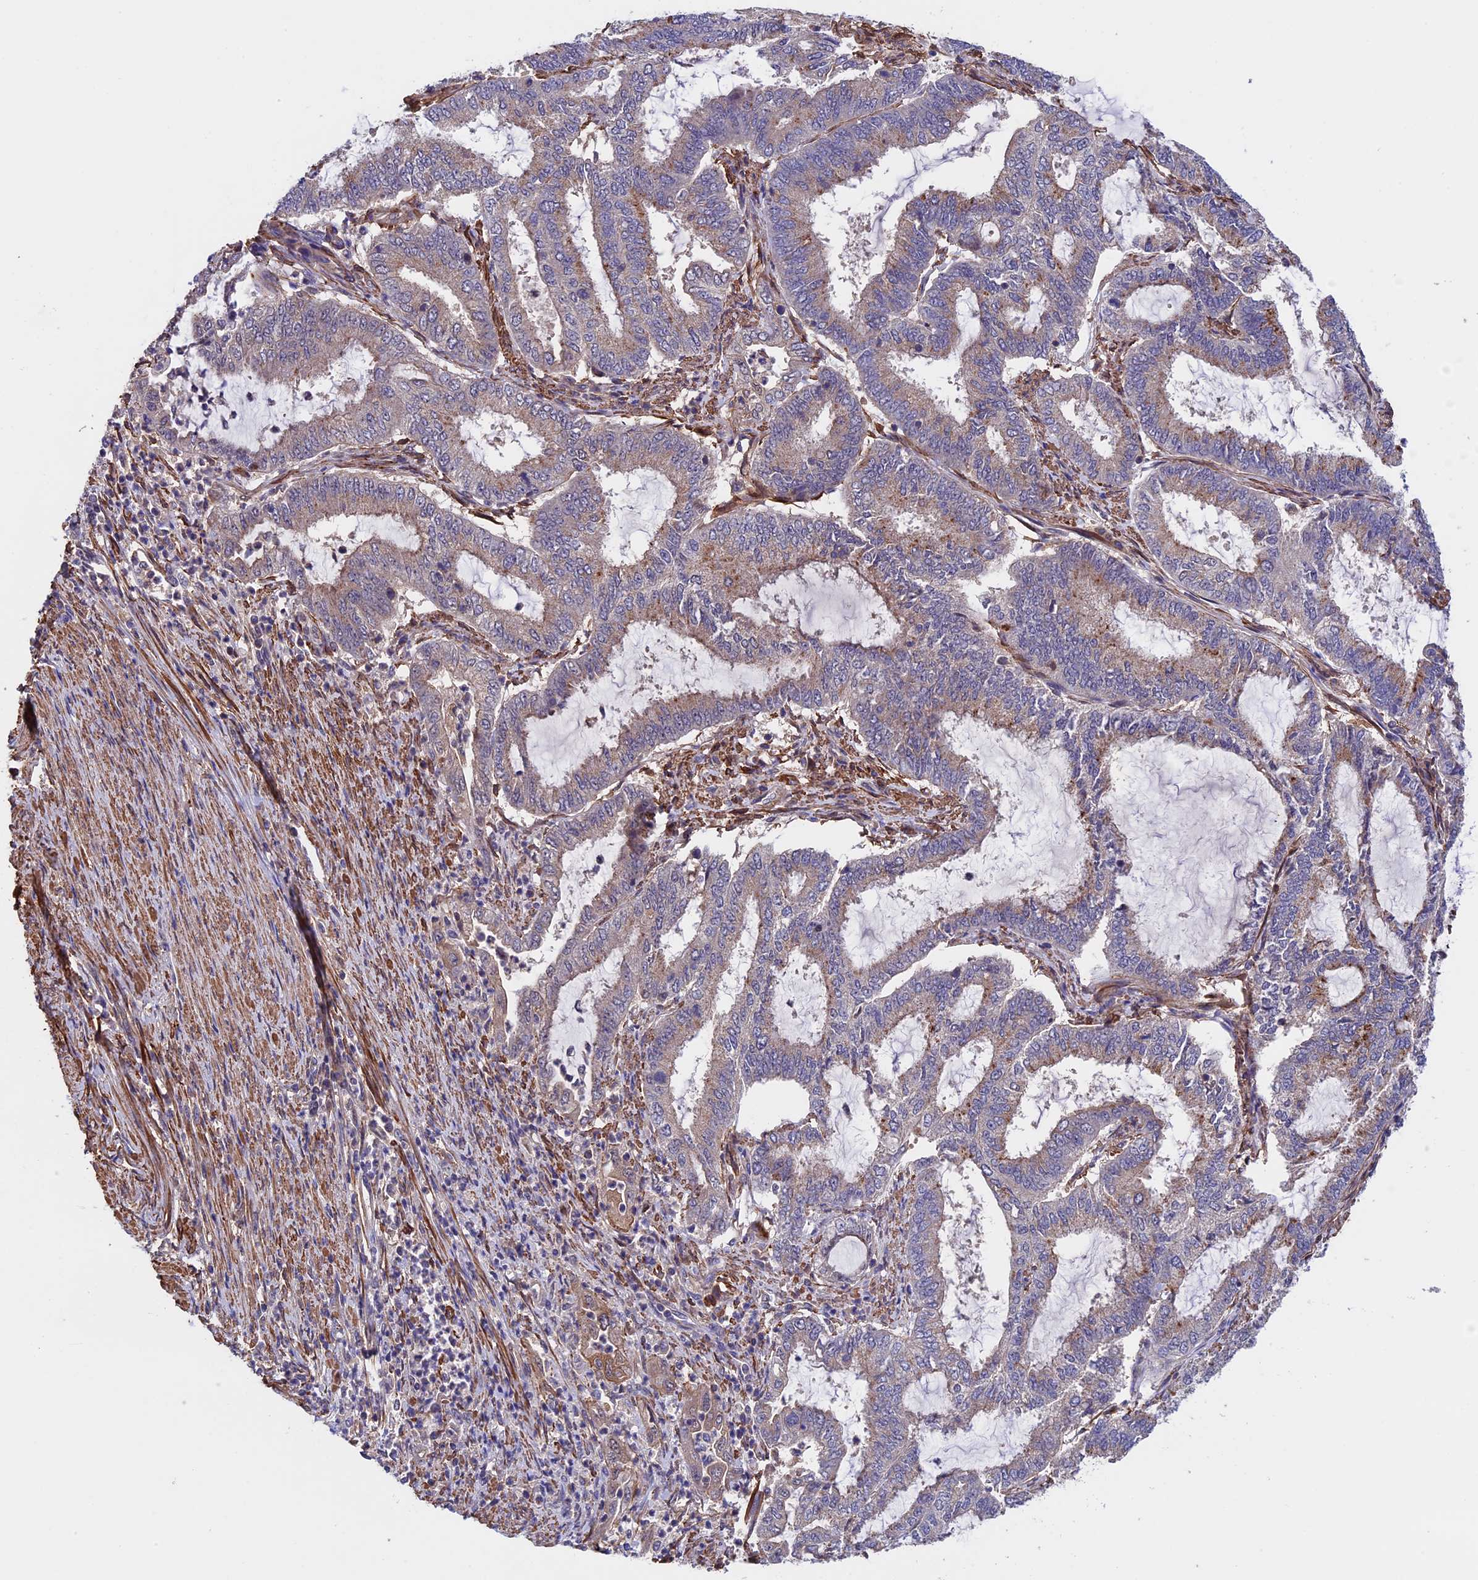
{"staining": {"intensity": "weak", "quantity": "25%-75%", "location": "cytoplasmic/membranous"}, "tissue": "endometrial cancer", "cell_type": "Tumor cells", "image_type": "cancer", "snomed": [{"axis": "morphology", "description": "Adenocarcinoma, NOS"}, {"axis": "topography", "description": "Endometrium"}], "caption": "Immunohistochemical staining of human endometrial cancer (adenocarcinoma) shows low levels of weak cytoplasmic/membranous protein expression in about 25%-75% of tumor cells. The protein is stained brown, and the nuclei are stained in blue (DAB (3,3'-diaminobenzidine) IHC with brightfield microscopy, high magnification).", "gene": "SLC9A5", "patient": {"sex": "female", "age": 51}}